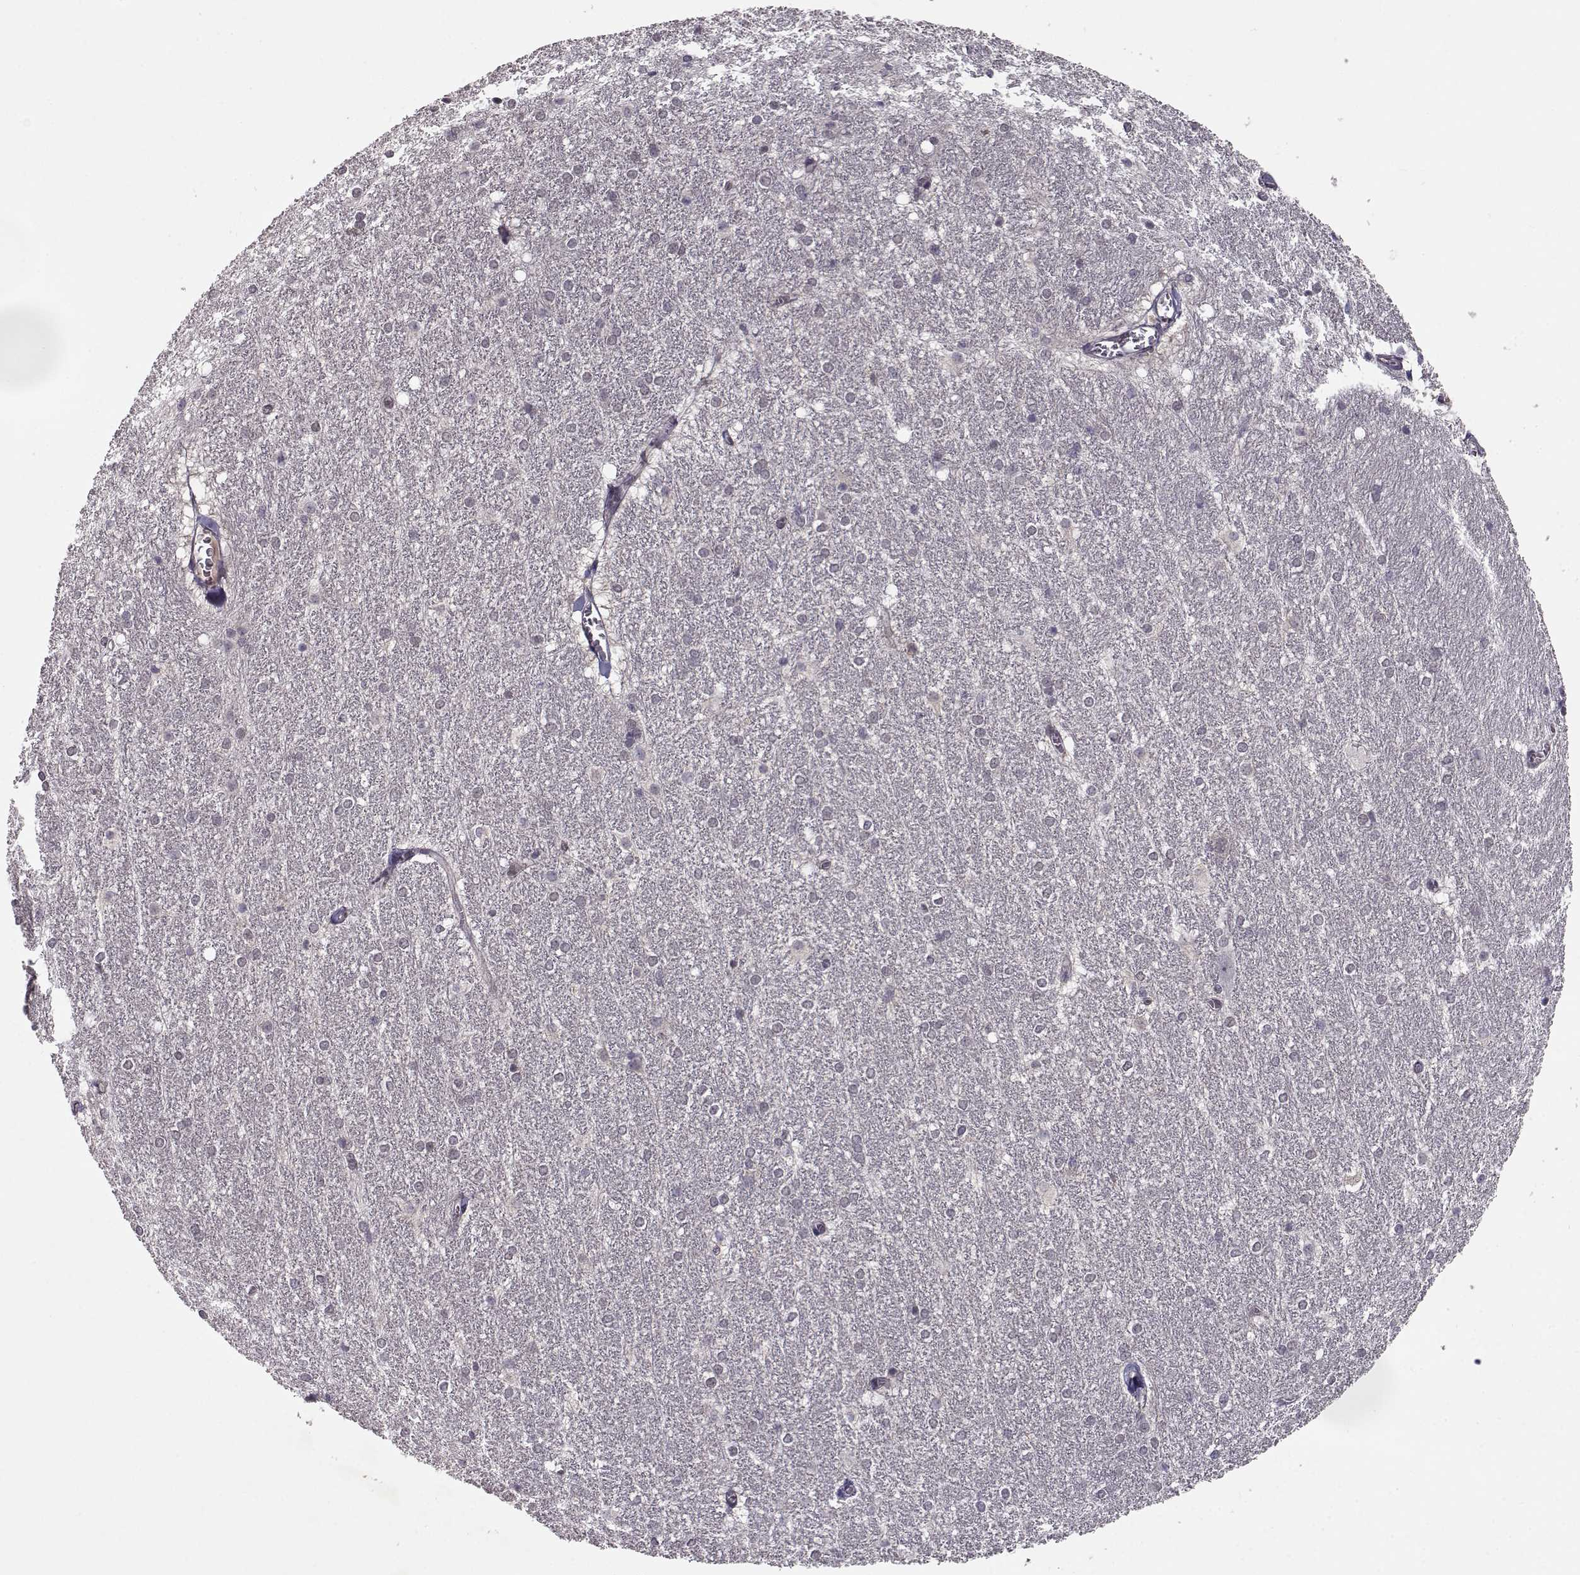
{"staining": {"intensity": "negative", "quantity": "none", "location": "none"}, "tissue": "hippocampus", "cell_type": "Glial cells", "image_type": "normal", "snomed": [{"axis": "morphology", "description": "Normal tissue, NOS"}, {"axis": "topography", "description": "Cerebral cortex"}, {"axis": "topography", "description": "Hippocampus"}], "caption": "This is an immunohistochemistry (IHC) image of benign hippocampus. There is no expression in glial cells.", "gene": "RANBP1", "patient": {"sex": "female", "age": 19}}